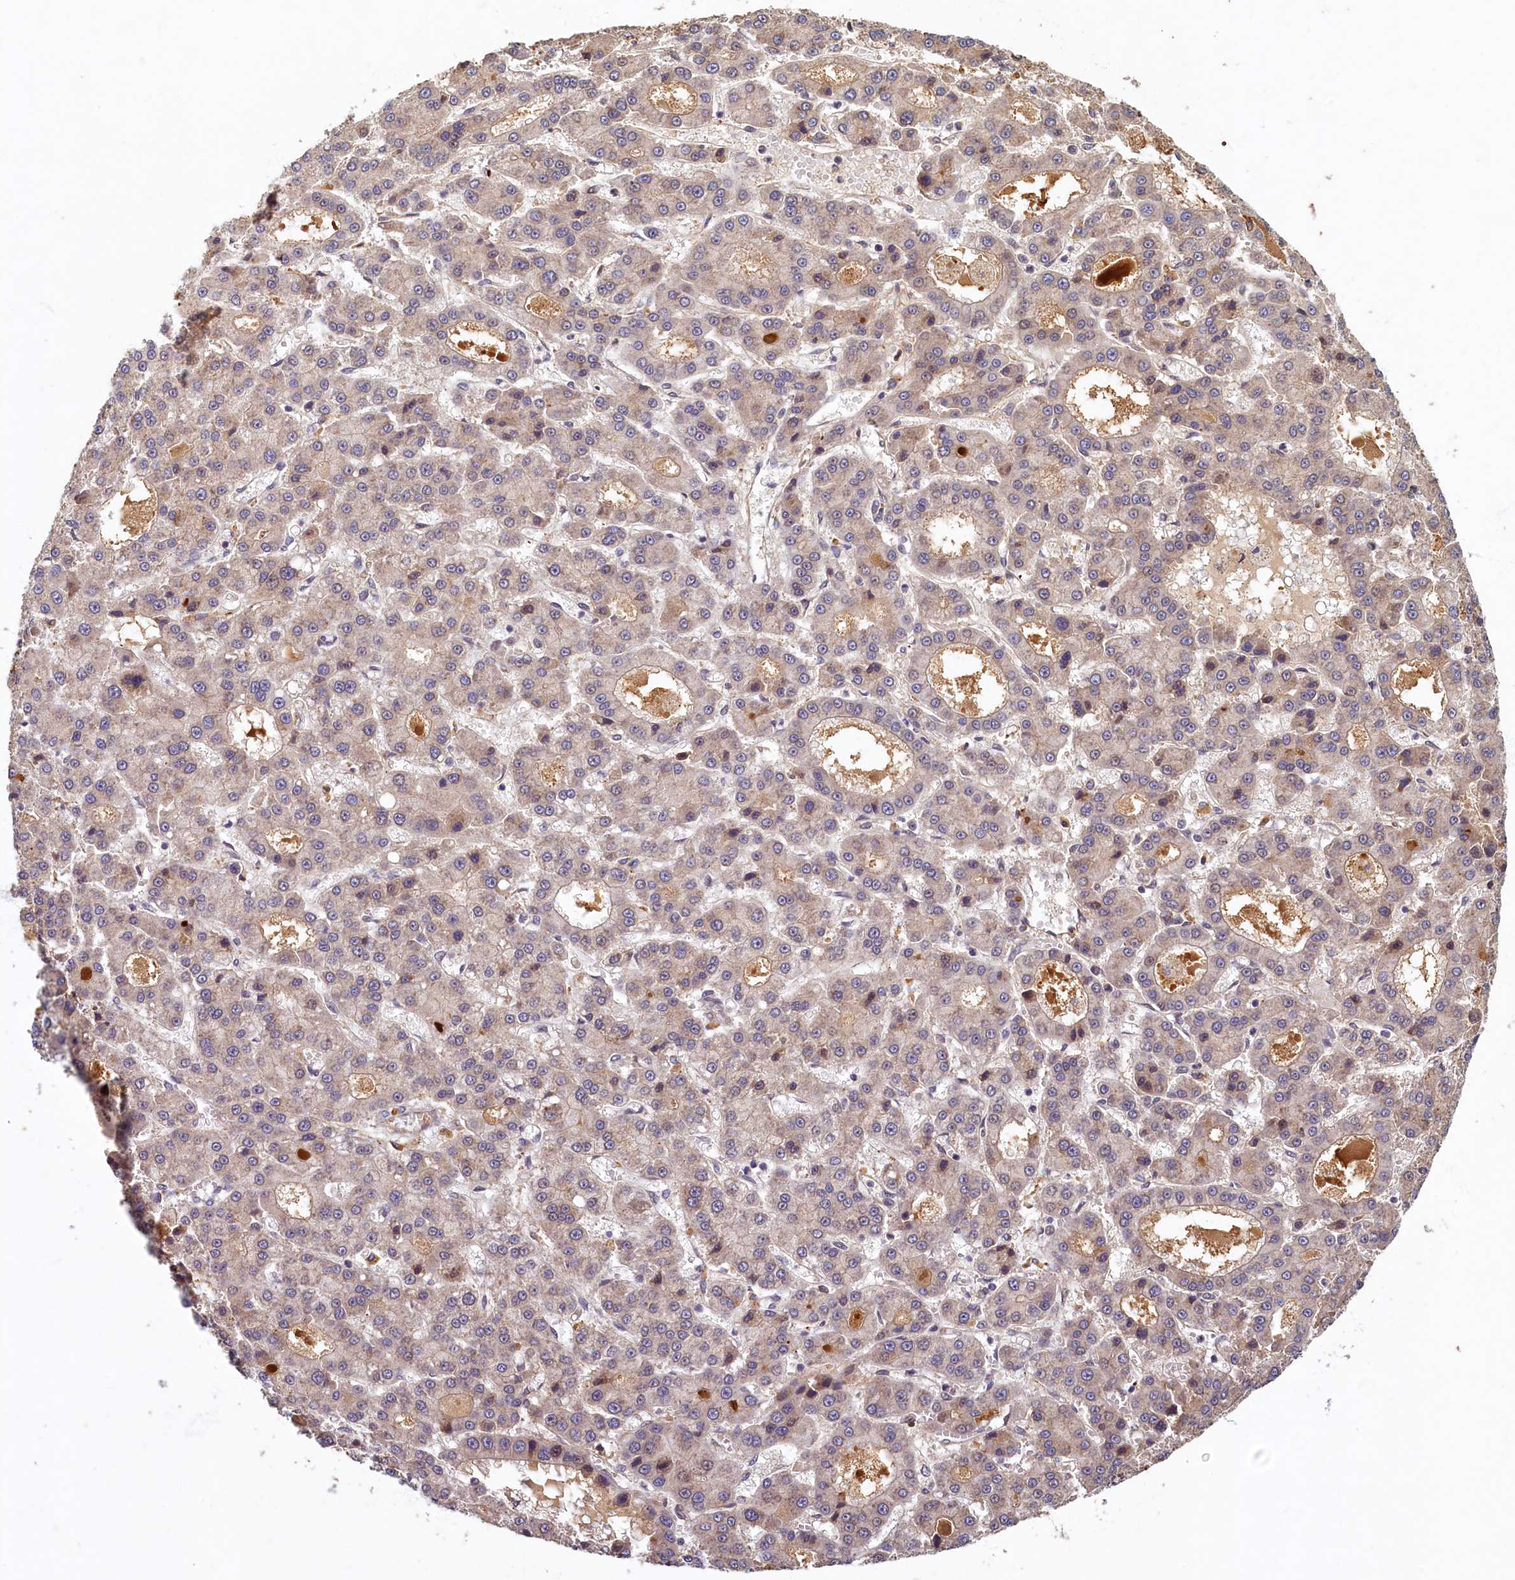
{"staining": {"intensity": "weak", "quantity": "<25%", "location": "cytoplasmic/membranous"}, "tissue": "liver cancer", "cell_type": "Tumor cells", "image_type": "cancer", "snomed": [{"axis": "morphology", "description": "Carcinoma, Hepatocellular, NOS"}, {"axis": "topography", "description": "Liver"}], "caption": "Liver cancer stained for a protein using IHC displays no positivity tumor cells.", "gene": "LCMT2", "patient": {"sex": "male", "age": 70}}